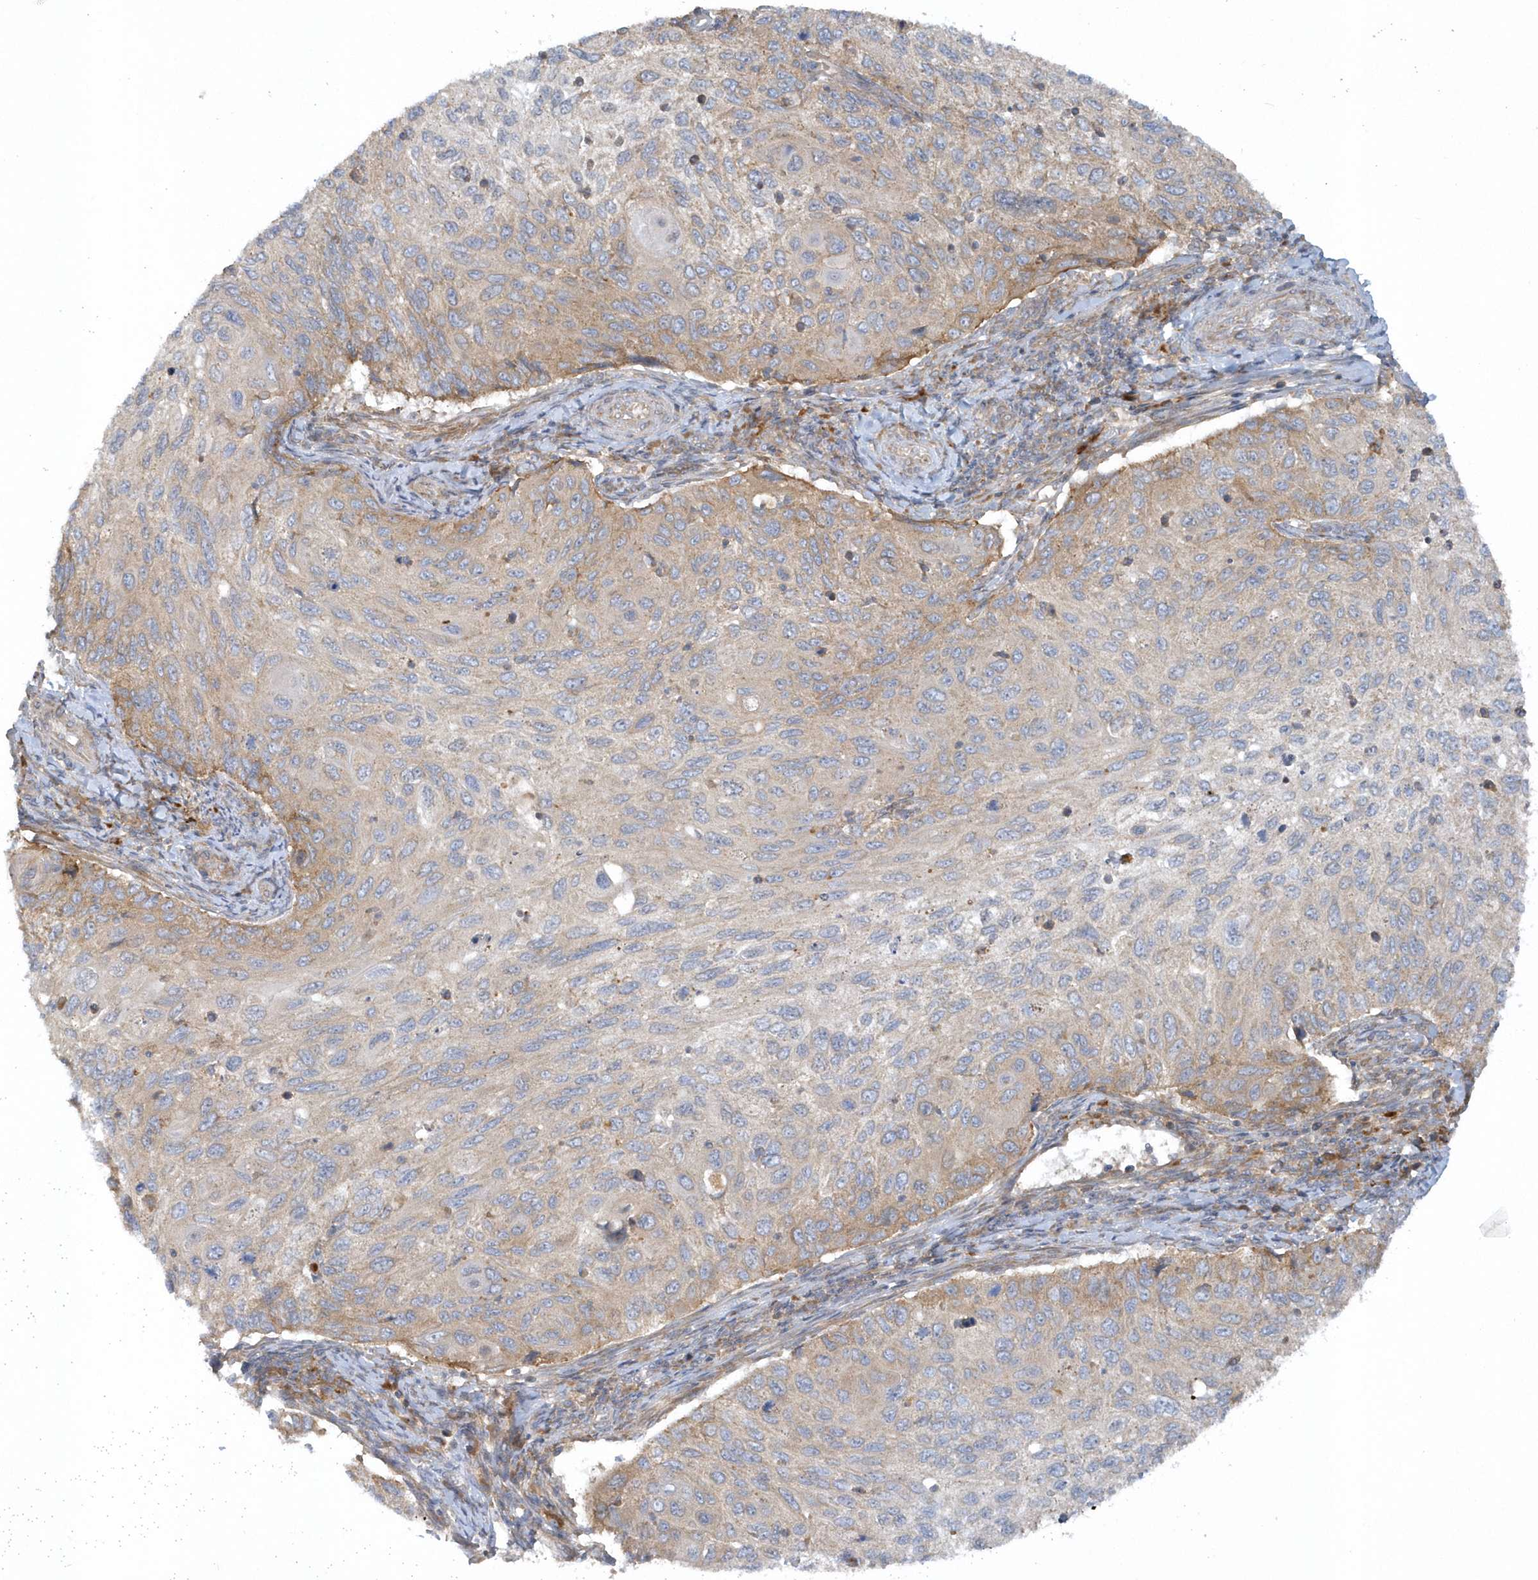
{"staining": {"intensity": "moderate", "quantity": "<25%", "location": "cytoplasmic/membranous"}, "tissue": "cervical cancer", "cell_type": "Tumor cells", "image_type": "cancer", "snomed": [{"axis": "morphology", "description": "Squamous cell carcinoma, NOS"}, {"axis": "topography", "description": "Cervix"}], "caption": "Protein staining of cervical cancer (squamous cell carcinoma) tissue displays moderate cytoplasmic/membranous positivity in approximately <25% of tumor cells. The staining was performed using DAB, with brown indicating positive protein expression. Nuclei are stained blue with hematoxylin.", "gene": "CNOT10", "patient": {"sex": "female", "age": 70}}